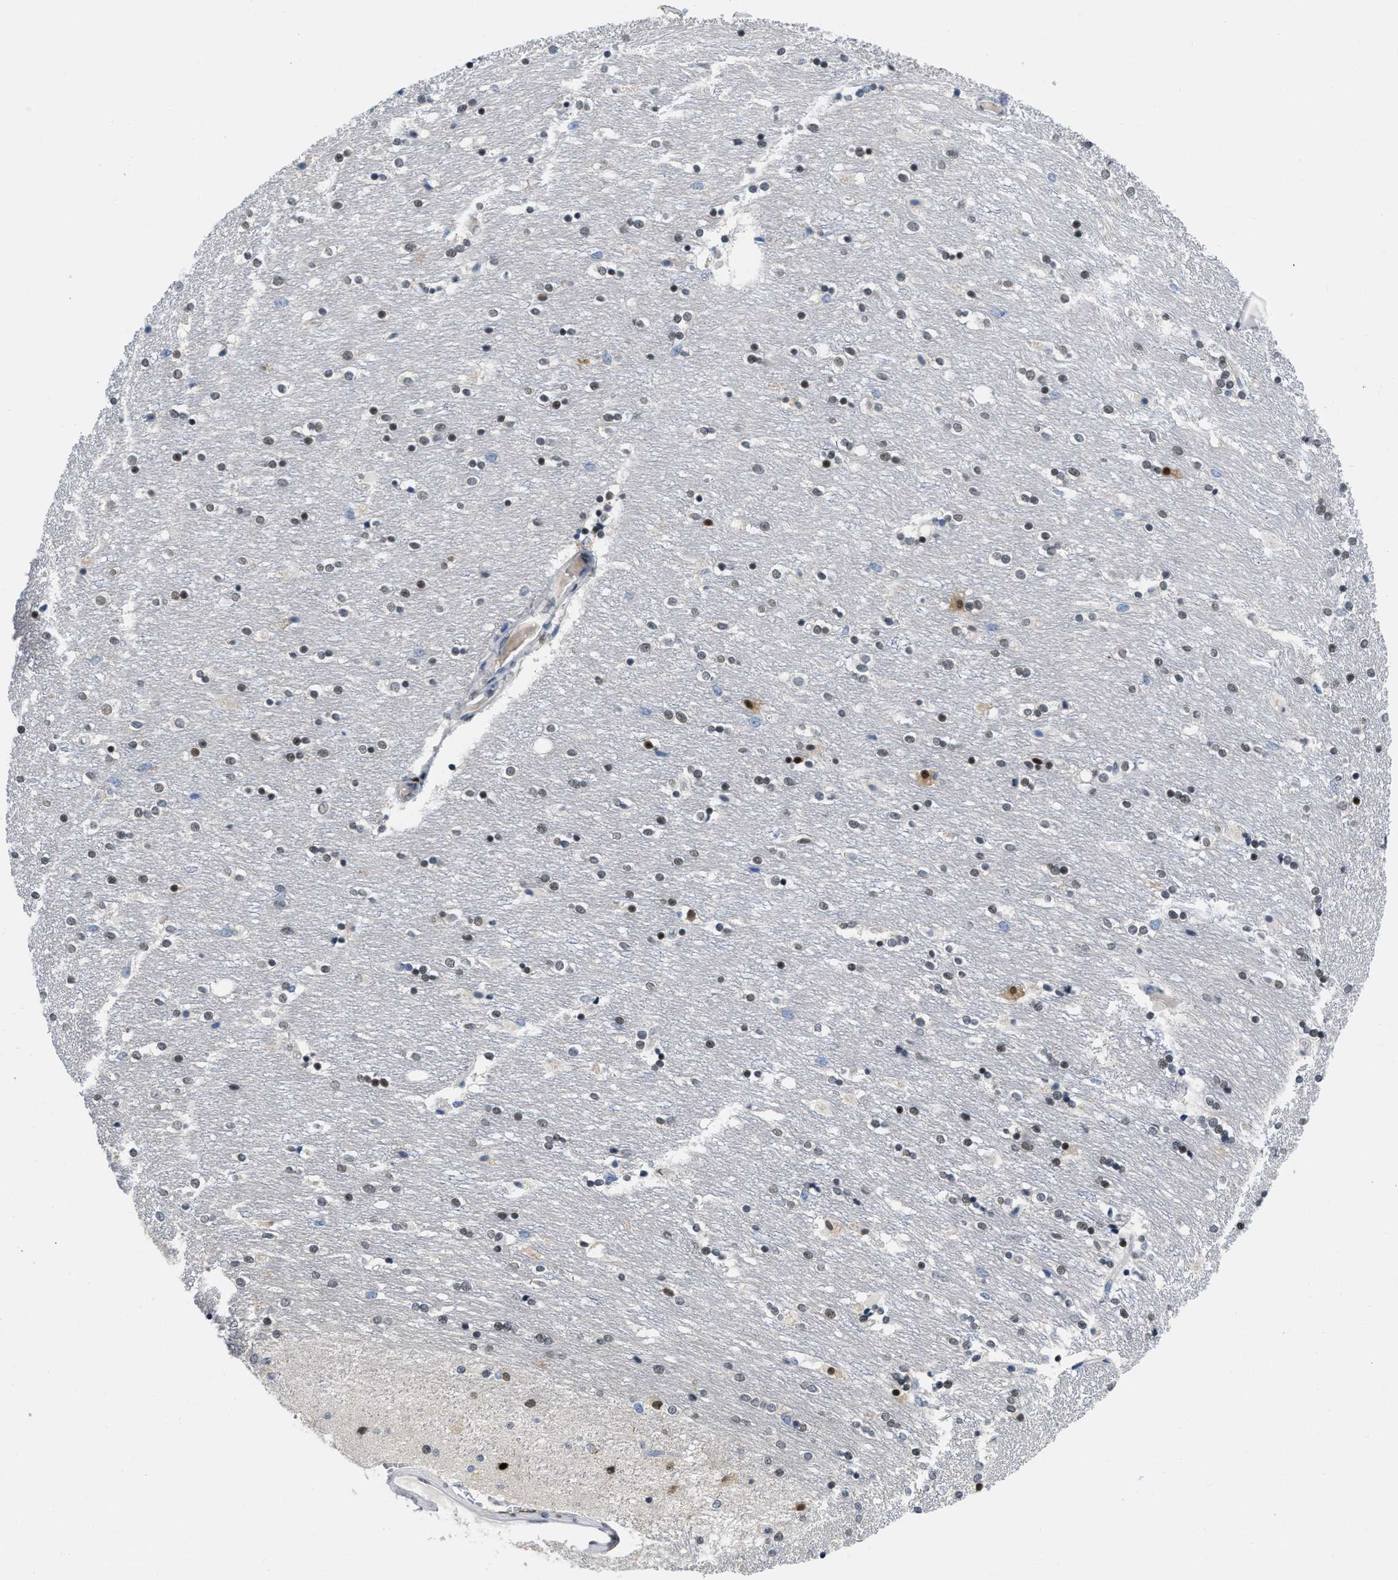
{"staining": {"intensity": "moderate", "quantity": "25%-75%", "location": "nuclear"}, "tissue": "caudate", "cell_type": "Glial cells", "image_type": "normal", "snomed": [{"axis": "morphology", "description": "Normal tissue, NOS"}, {"axis": "topography", "description": "Lateral ventricle wall"}], "caption": "Approximately 25%-75% of glial cells in unremarkable caudate show moderate nuclear protein positivity as visualized by brown immunohistochemical staining.", "gene": "NFIX", "patient": {"sex": "female", "age": 54}}